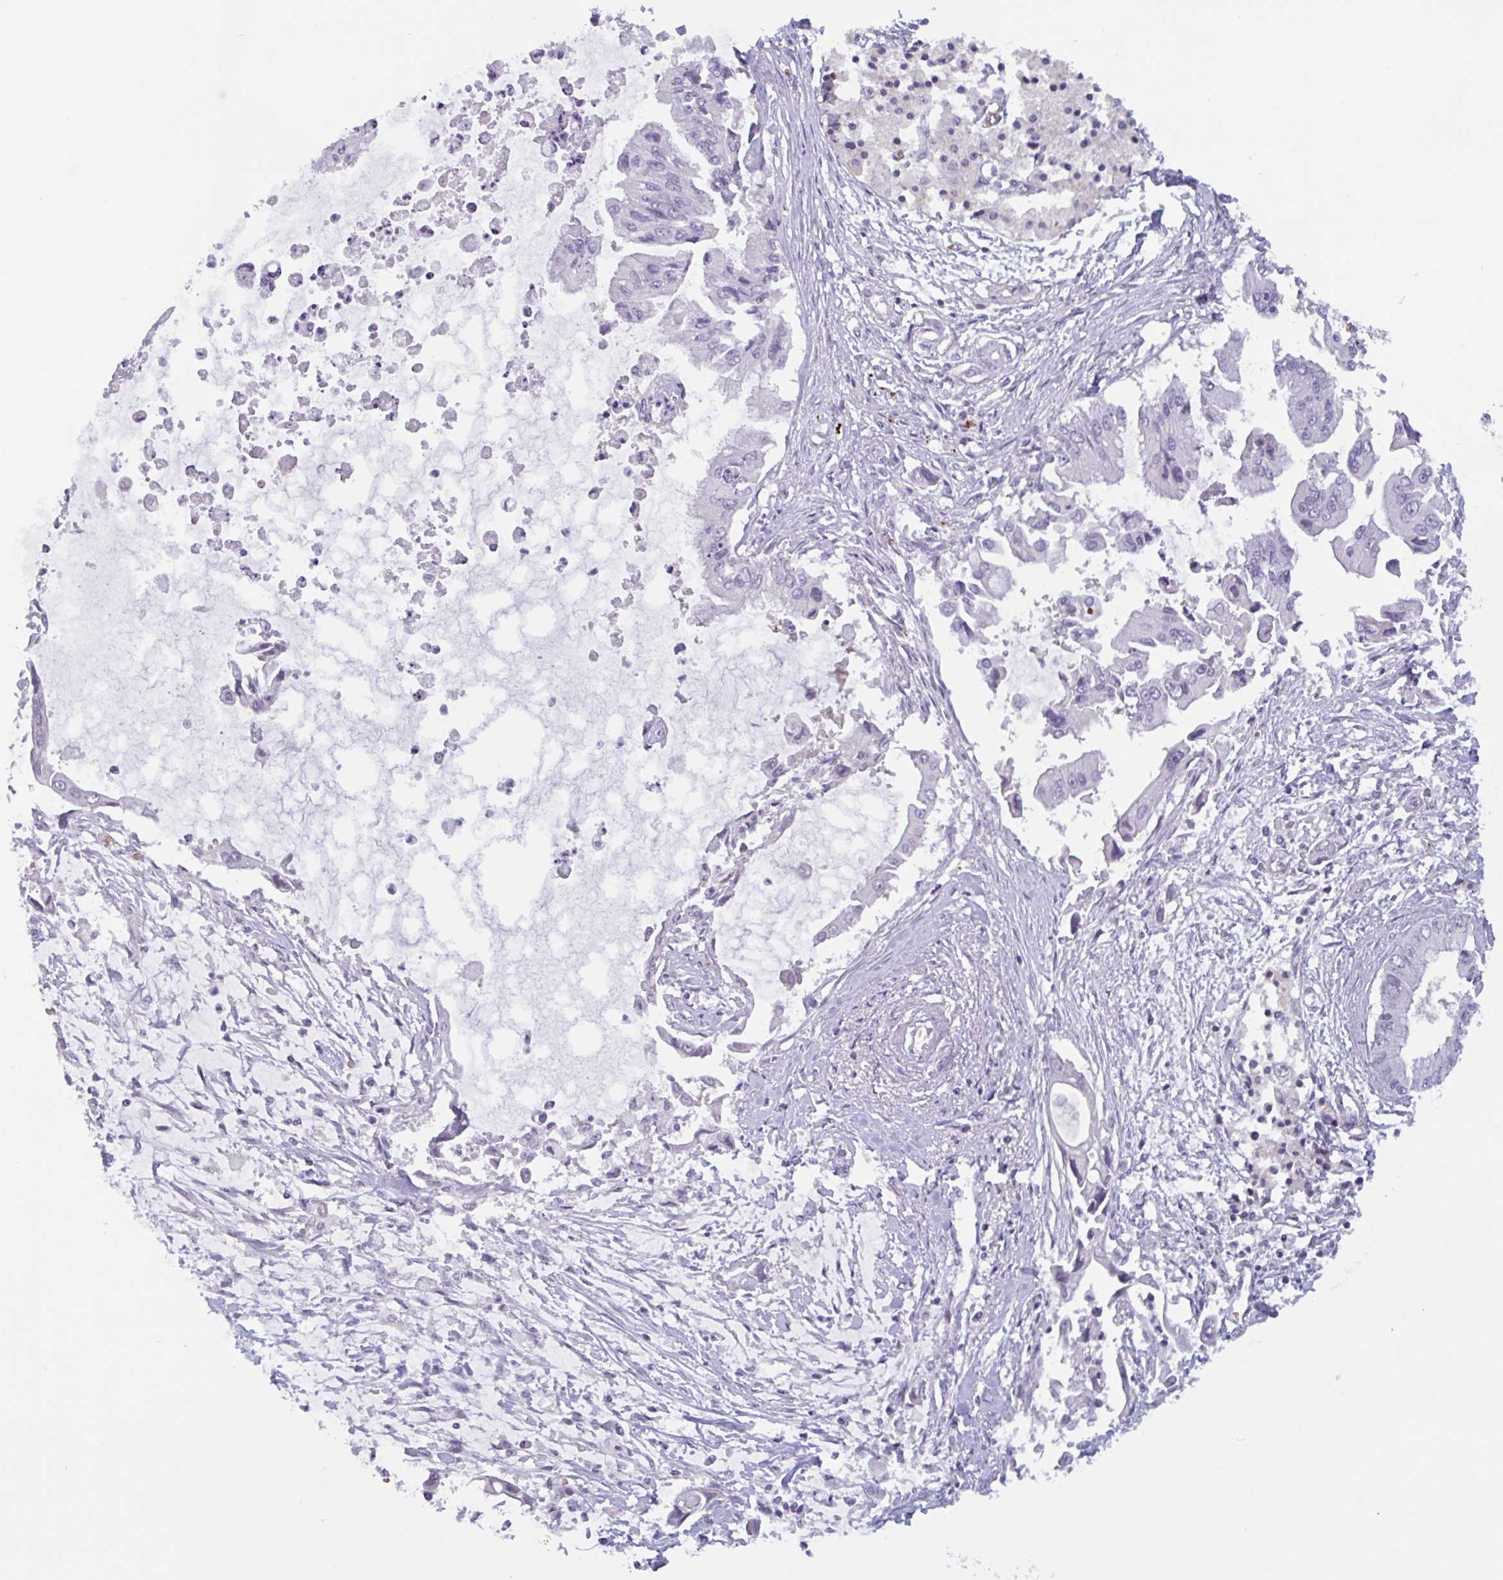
{"staining": {"intensity": "negative", "quantity": "none", "location": "none"}, "tissue": "pancreatic cancer", "cell_type": "Tumor cells", "image_type": "cancer", "snomed": [{"axis": "morphology", "description": "Adenocarcinoma, NOS"}, {"axis": "topography", "description": "Pancreas"}], "caption": "Tumor cells are negative for brown protein staining in pancreatic cancer.", "gene": "RHAG", "patient": {"sex": "male", "age": 84}}